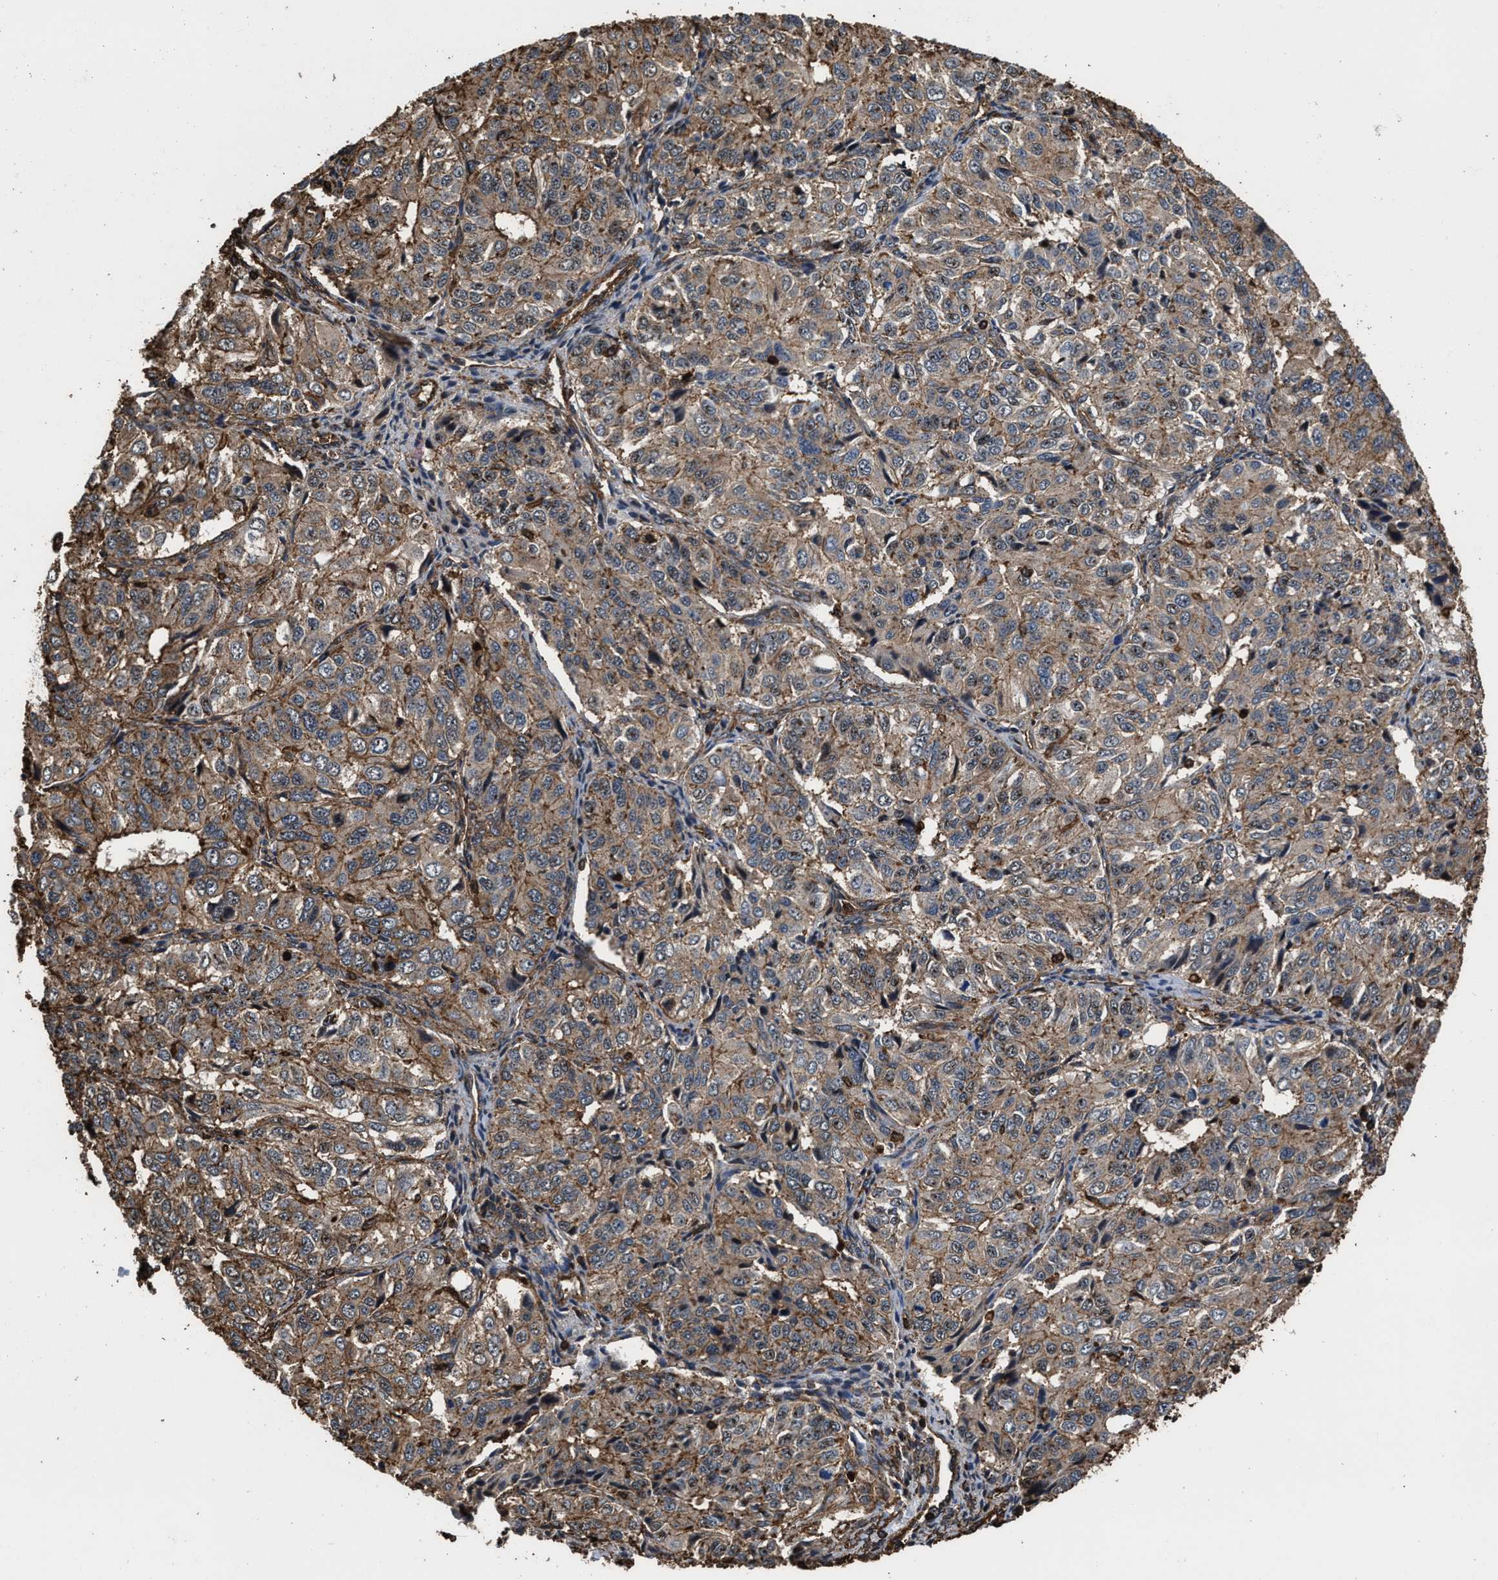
{"staining": {"intensity": "moderate", "quantity": ">75%", "location": "cytoplasmic/membranous"}, "tissue": "ovarian cancer", "cell_type": "Tumor cells", "image_type": "cancer", "snomed": [{"axis": "morphology", "description": "Carcinoma, endometroid"}, {"axis": "topography", "description": "Ovary"}], "caption": "Moderate cytoplasmic/membranous positivity for a protein is present in about >75% of tumor cells of ovarian endometroid carcinoma using immunohistochemistry.", "gene": "KBTBD2", "patient": {"sex": "female", "age": 51}}